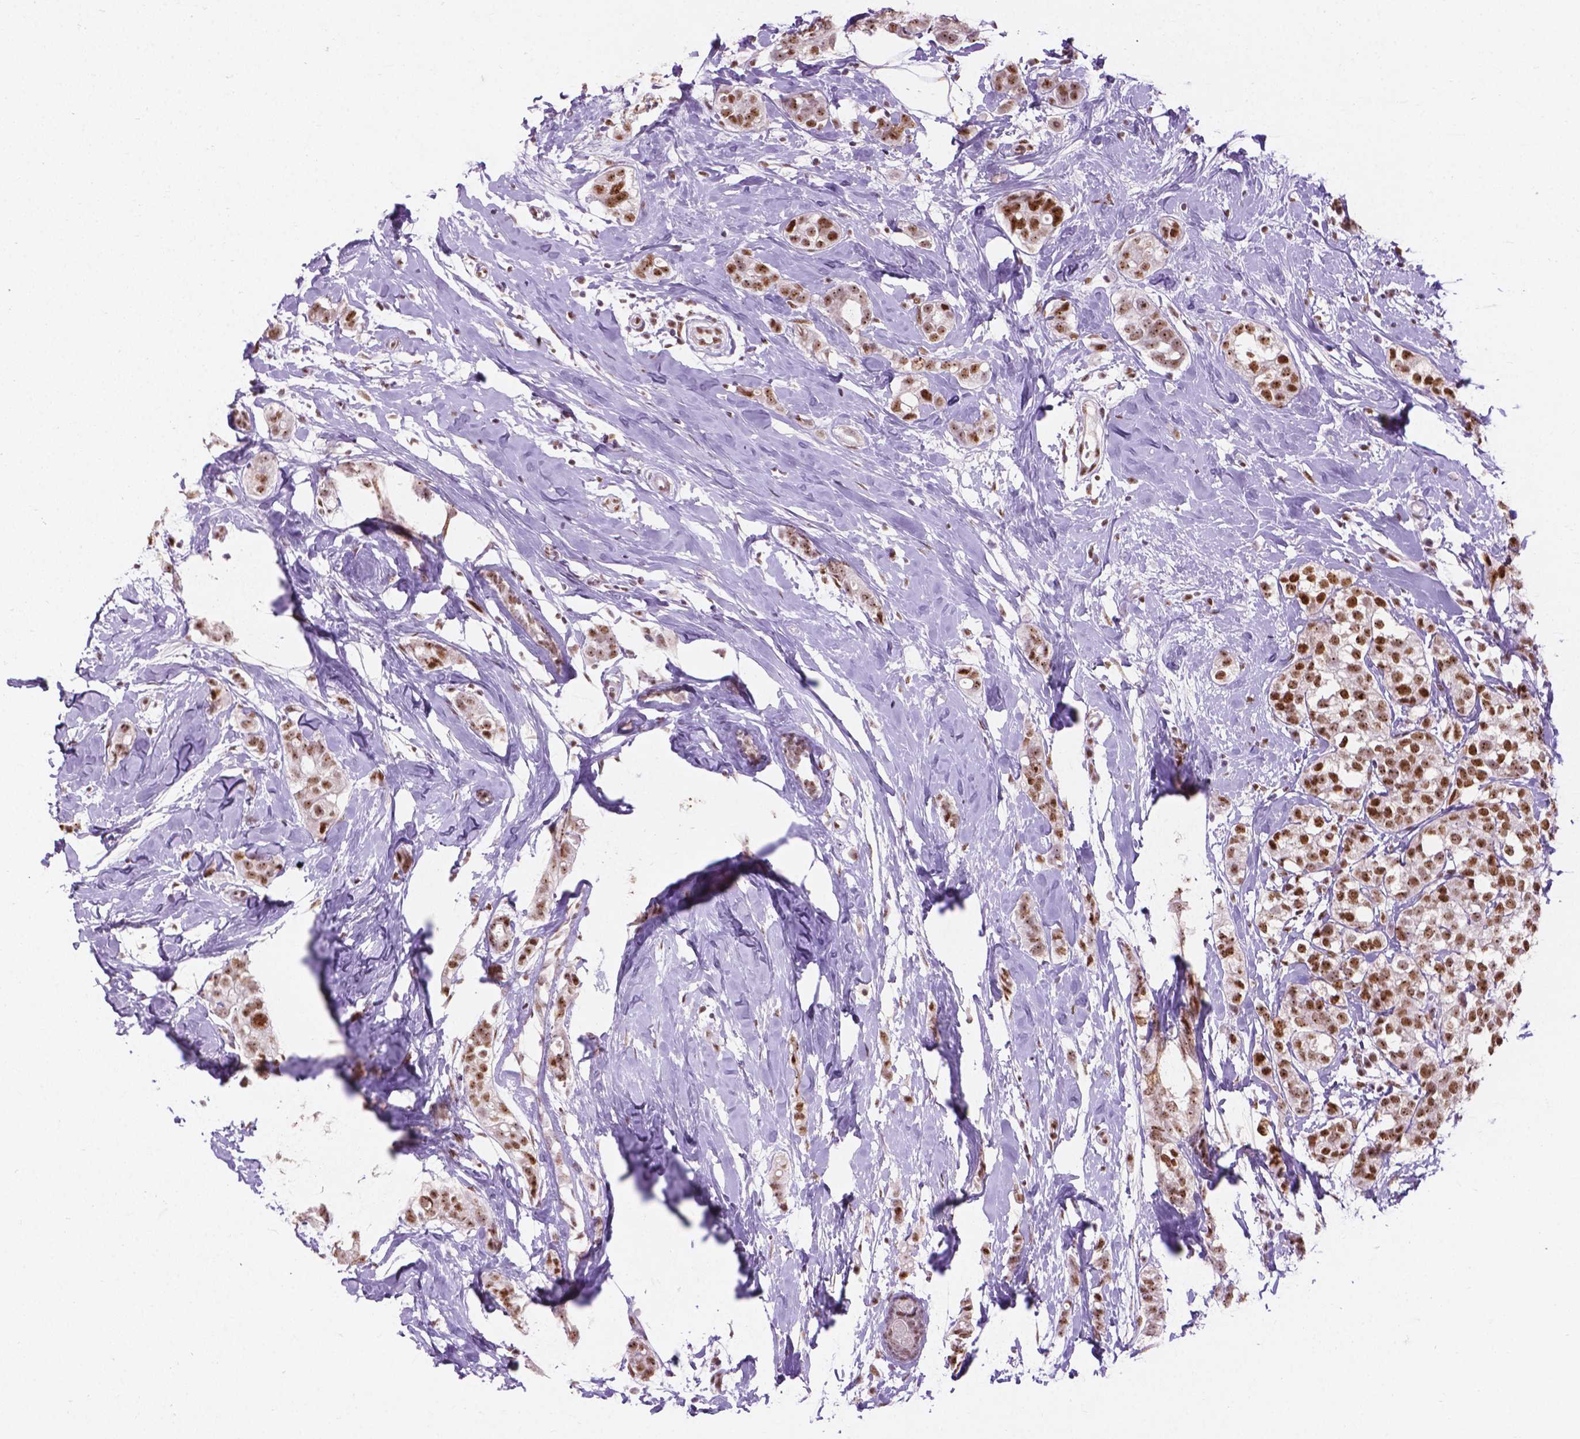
{"staining": {"intensity": "moderate", "quantity": ">75%", "location": "nuclear"}, "tissue": "breast cancer", "cell_type": "Tumor cells", "image_type": "cancer", "snomed": [{"axis": "morphology", "description": "Duct carcinoma"}, {"axis": "topography", "description": "Breast"}], "caption": "This histopathology image reveals immunohistochemistry (IHC) staining of breast intraductal carcinoma, with medium moderate nuclear staining in about >75% of tumor cells.", "gene": "COIL", "patient": {"sex": "female", "age": 40}}